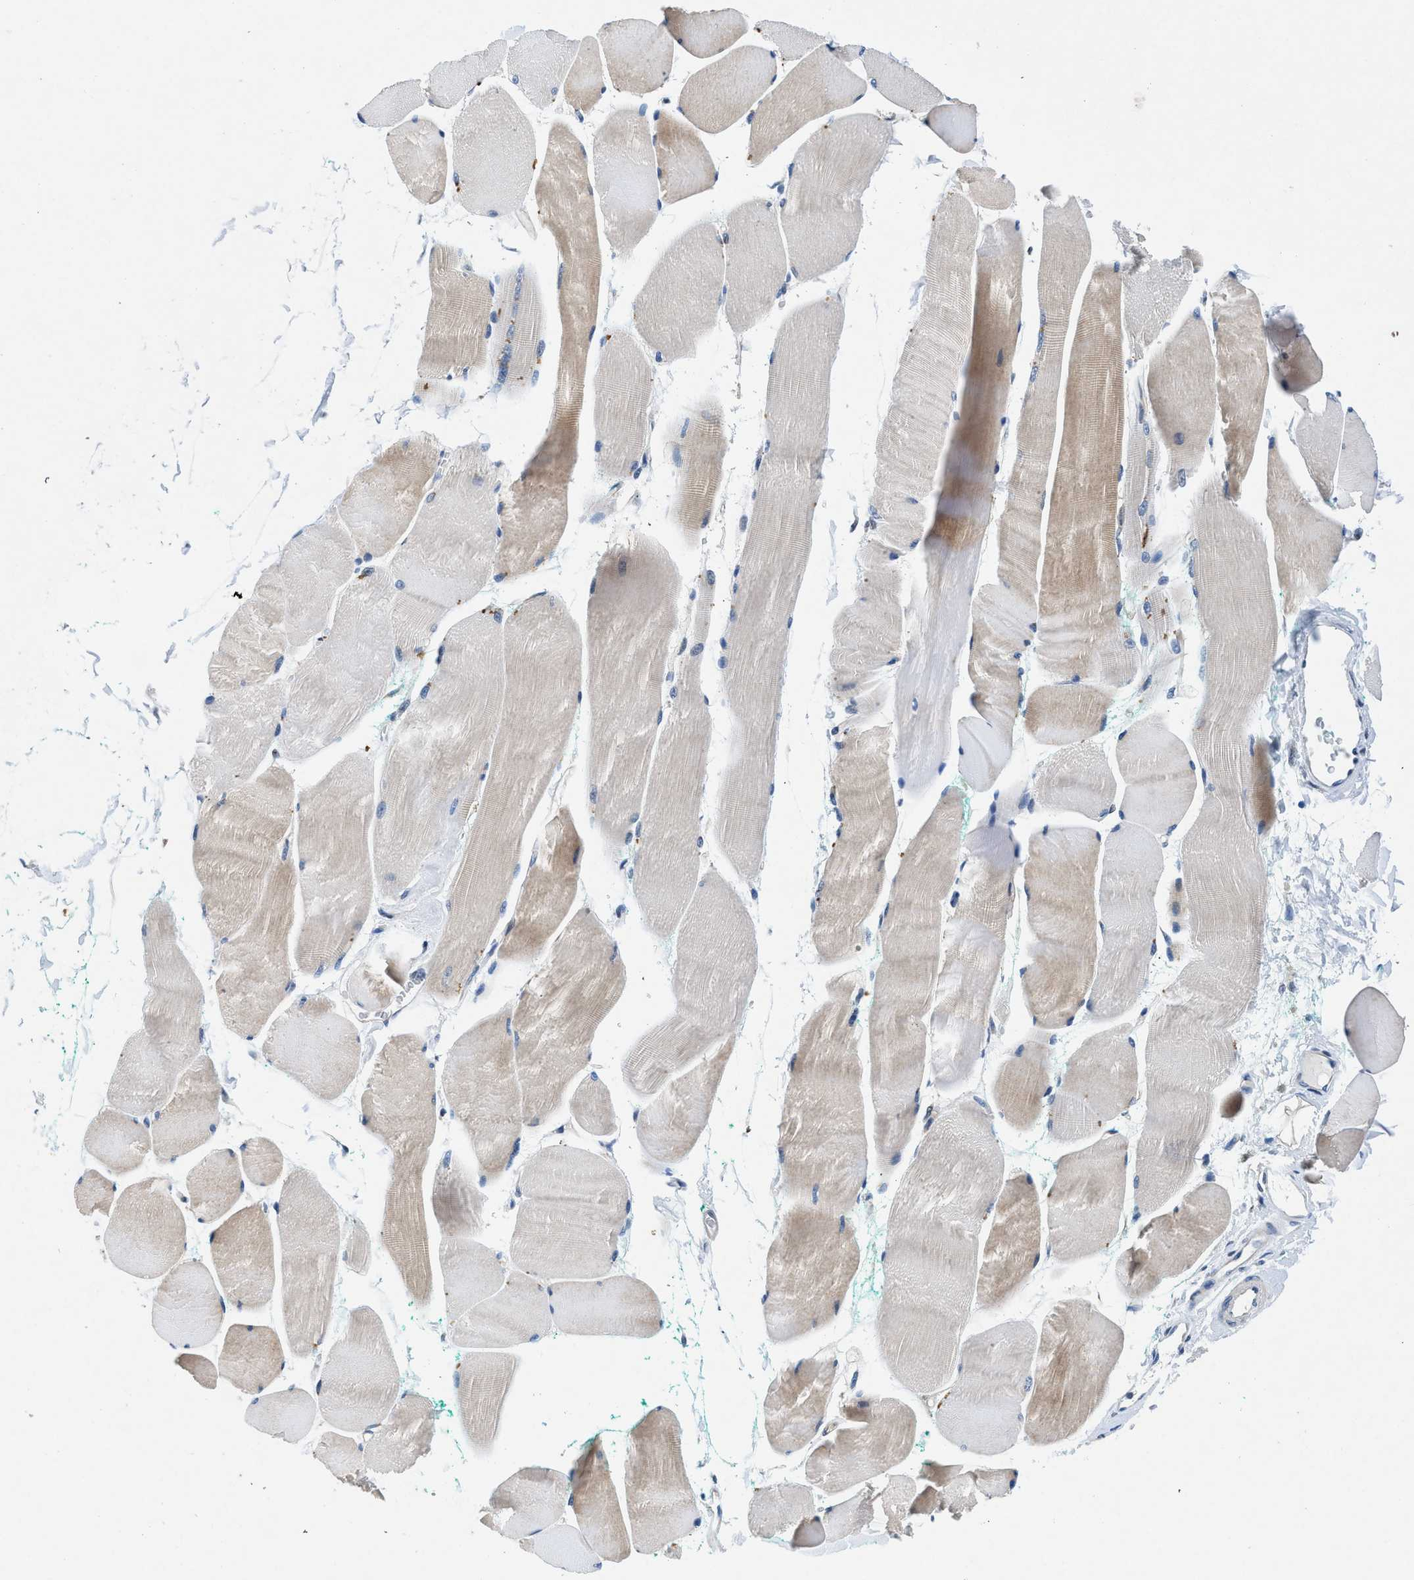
{"staining": {"intensity": "moderate", "quantity": "<25%", "location": "cytoplasmic/membranous"}, "tissue": "skeletal muscle", "cell_type": "Myocytes", "image_type": "normal", "snomed": [{"axis": "morphology", "description": "Normal tissue, NOS"}, {"axis": "morphology", "description": "Squamous cell carcinoma, NOS"}, {"axis": "topography", "description": "Skeletal muscle"}], "caption": "Immunohistochemistry (IHC) micrograph of unremarkable skeletal muscle stained for a protein (brown), which displays low levels of moderate cytoplasmic/membranous expression in approximately <25% of myocytes.", "gene": "COPS2", "patient": {"sex": "male", "age": 51}}